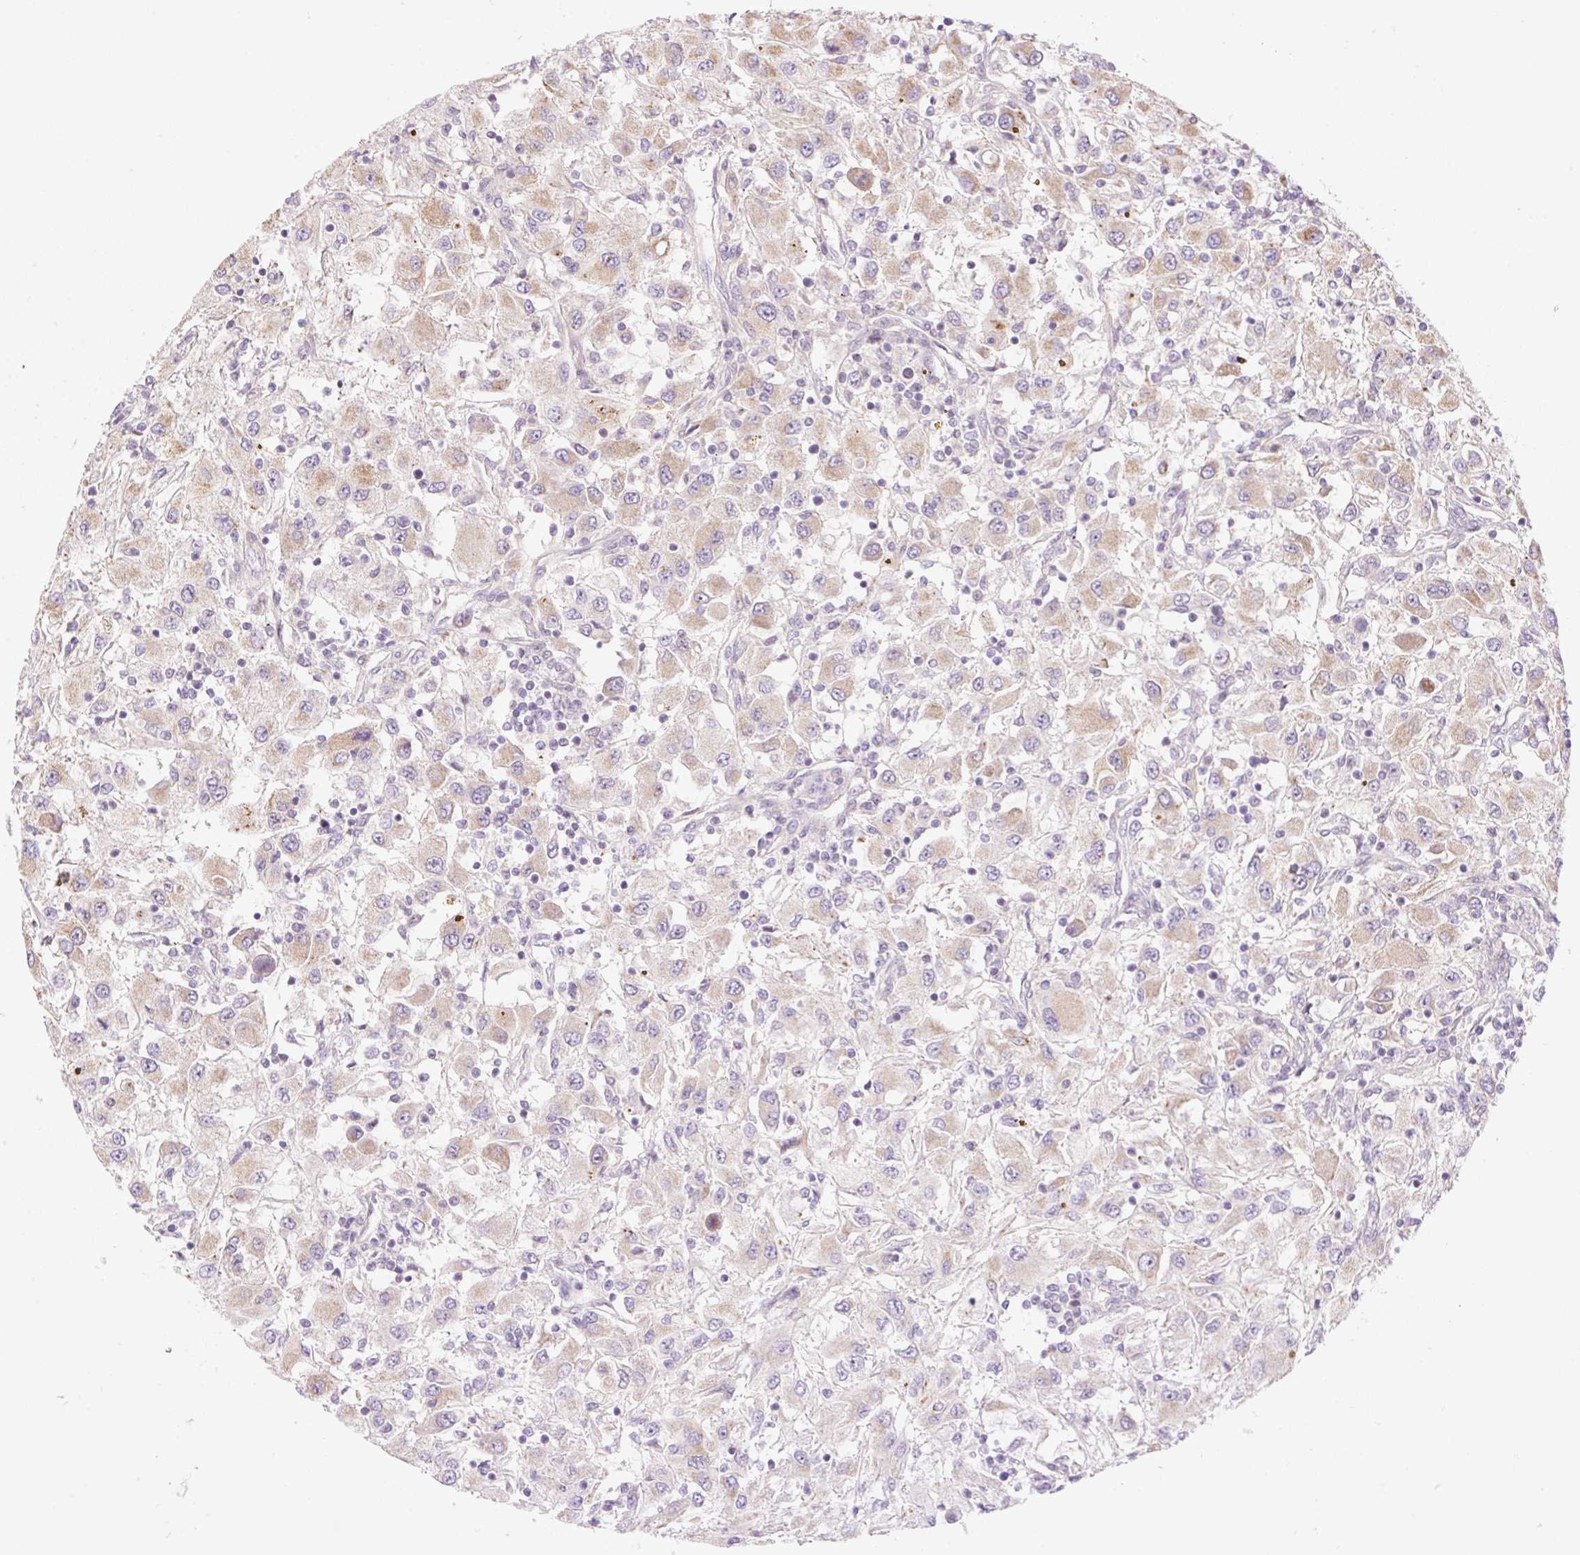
{"staining": {"intensity": "weak", "quantity": ">75%", "location": "cytoplasmic/membranous"}, "tissue": "renal cancer", "cell_type": "Tumor cells", "image_type": "cancer", "snomed": [{"axis": "morphology", "description": "Adenocarcinoma, NOS"}, {"axis": "topography", "description": "Kidney"}], "caption": "Protein analysis of renal adenocarcinoma tissue exhibits weak cytoplasmic/membranous expression in approximately >75% of tumor cells.", "gene": "ZNF394", "patient": {"sex": "female", "age": 67}}